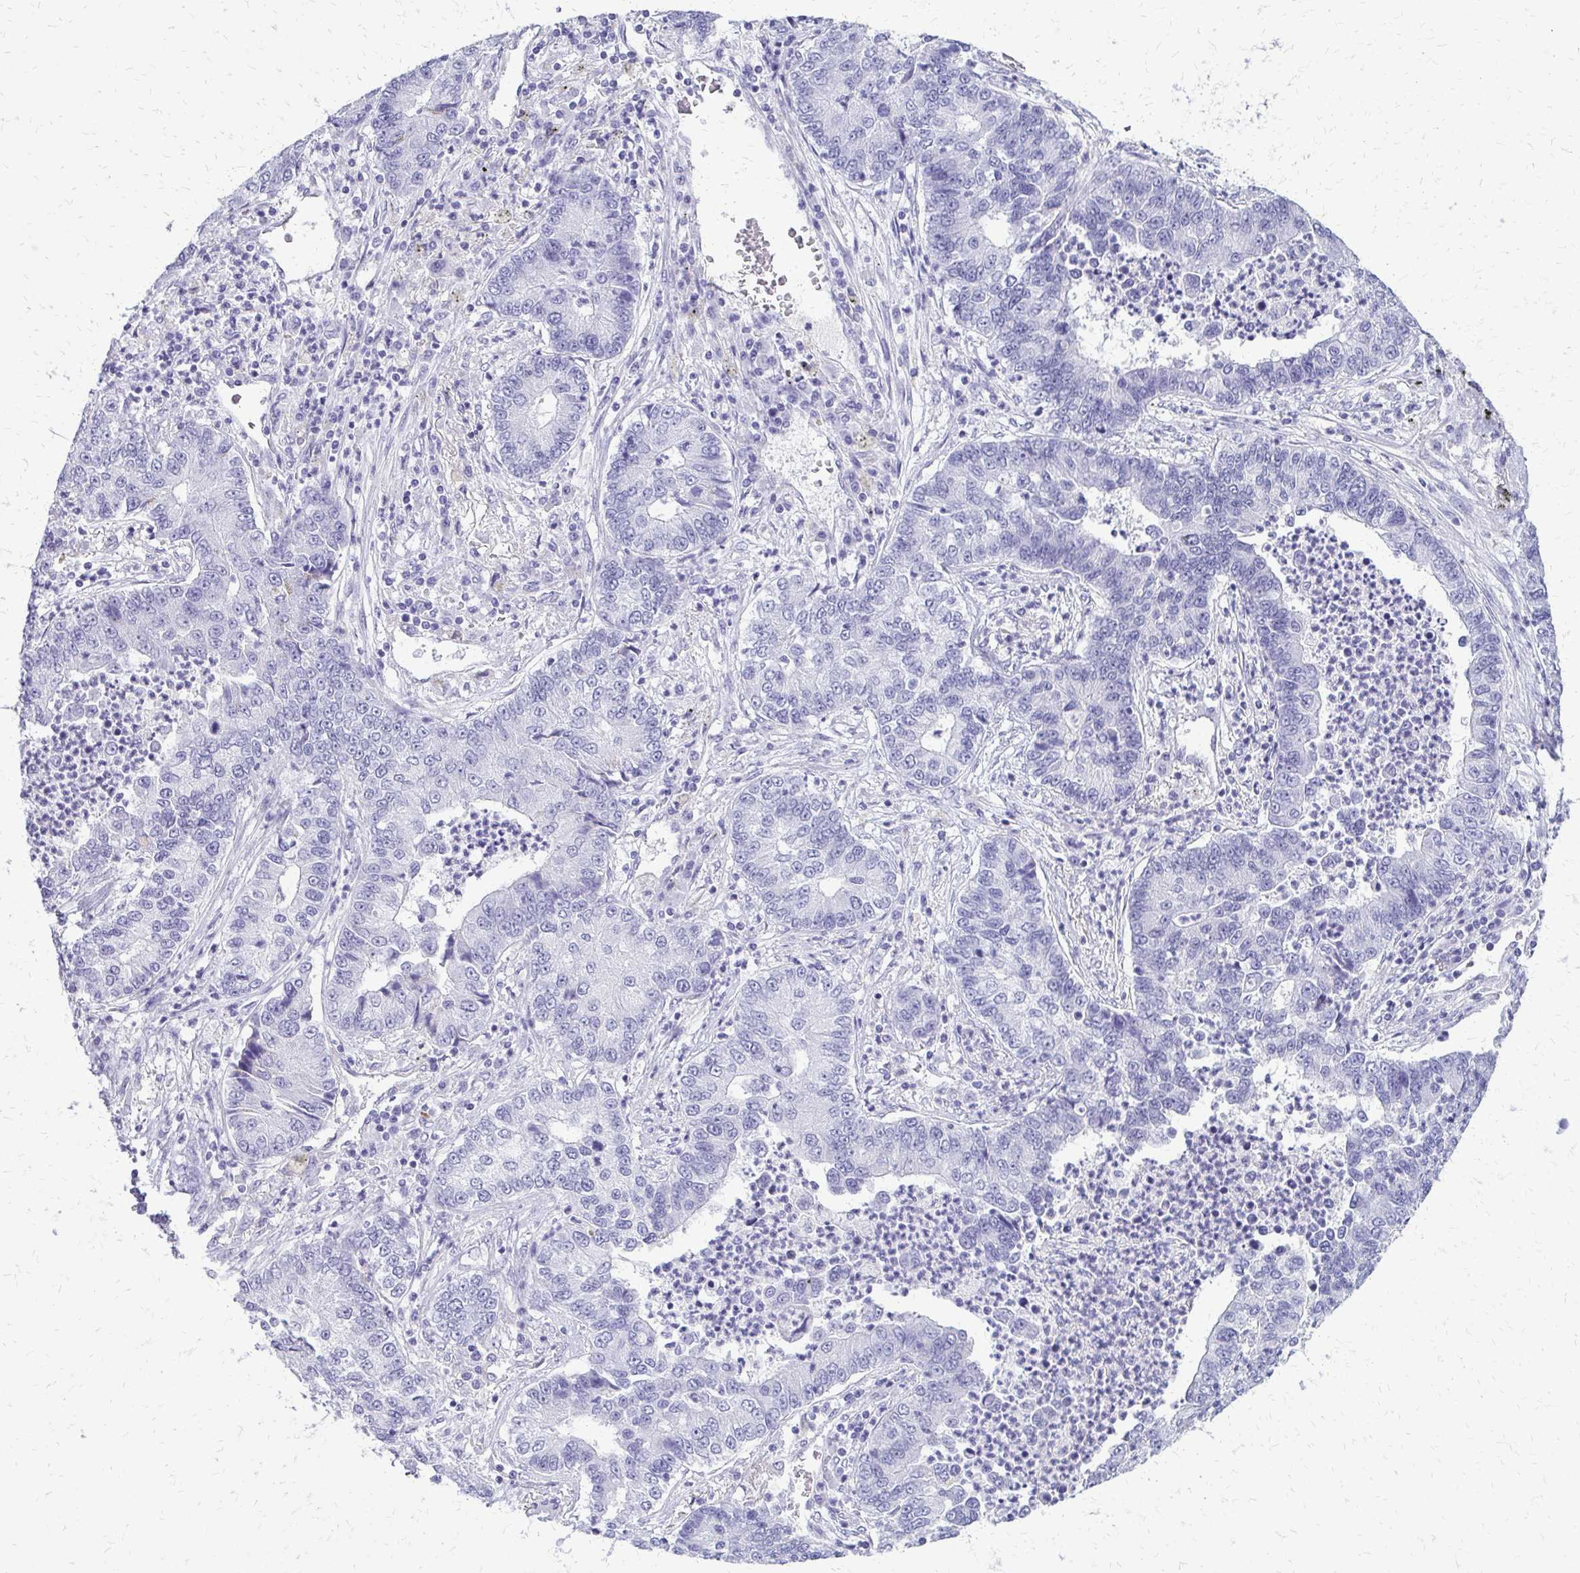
{"staining": {"intensity": "negative", "quantity": "none", "location": "none"}, "tissue": "lung cancer", "cell_type": "Tumor cells", "image_type": "cancer", "snomed": [{"axis": "morphology", "description": "Adenocarcinoma, NOS"}, {"axis": "topography", "description": "Lung"}], "caption": "DAB (3,3'-diaminobenzidine) immunohistochemical staining of human adenocarcinoma (lung) demonstrates no significant positivity in tumor cells.", "gene": "FAM162B", "patient": {"sex": "female", "age": 57}}